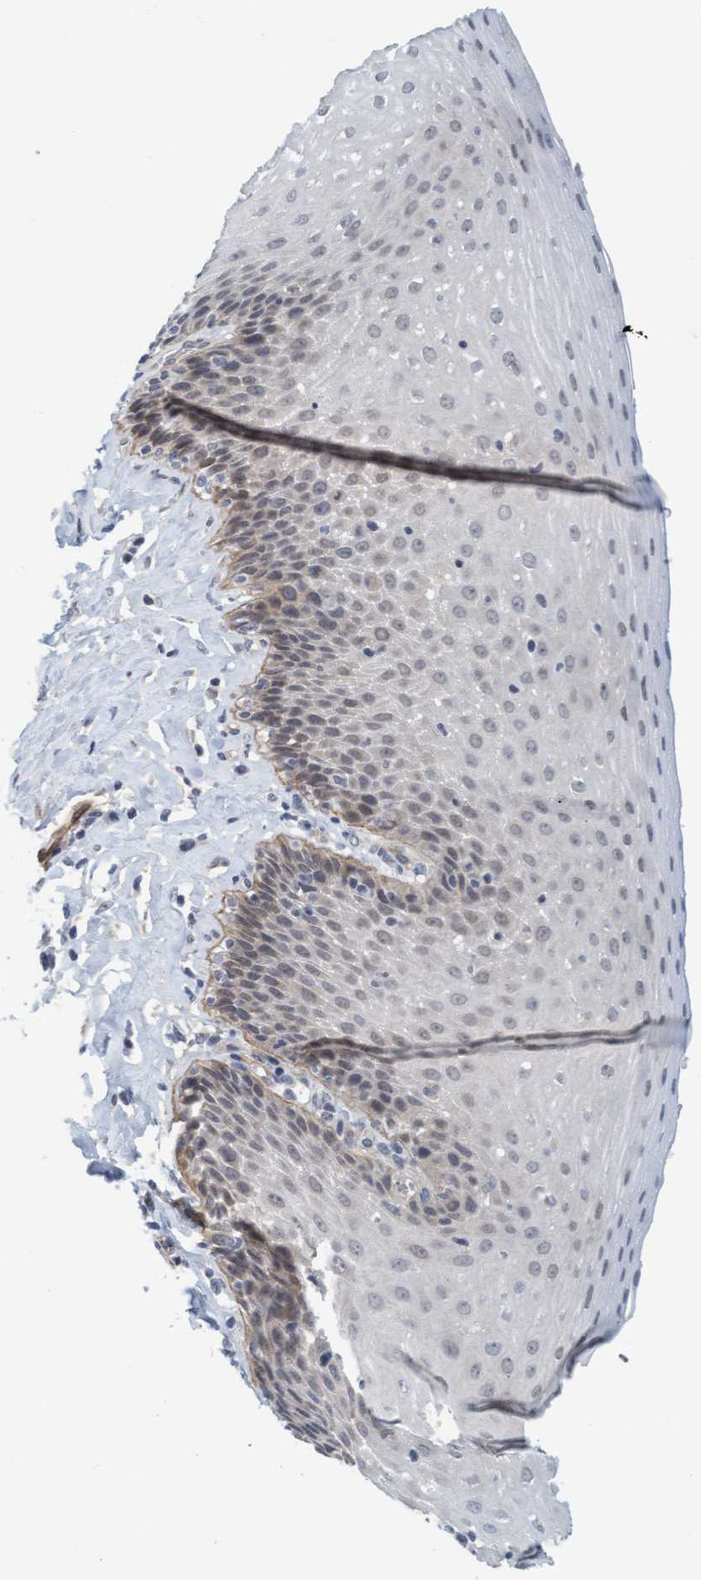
{"staining": {"intensity": "weak", "quantity": "25%-75%", "location": "nuclear"}, "tissue": "esophagus", "cell_type": "Squamous epithelial cells", "image_type": "normal", "snomed": [{"axis": "morphology", "description": "Normal tissue, NOS"}, {"axis": "topography", "description": "Esophagus"}], "caption": "Immunohistochemical staining of unremarkable human esophagus exhibits 25%-75% levels of weak nuclear protein expression in approximately 25%-75% of squamous epithelial cells. Immunohistochemistry stains the protein in brown and the nuclei are stained blue.", "gene": "TSTD2", "patient": {"sex": "female", "age": 61}}